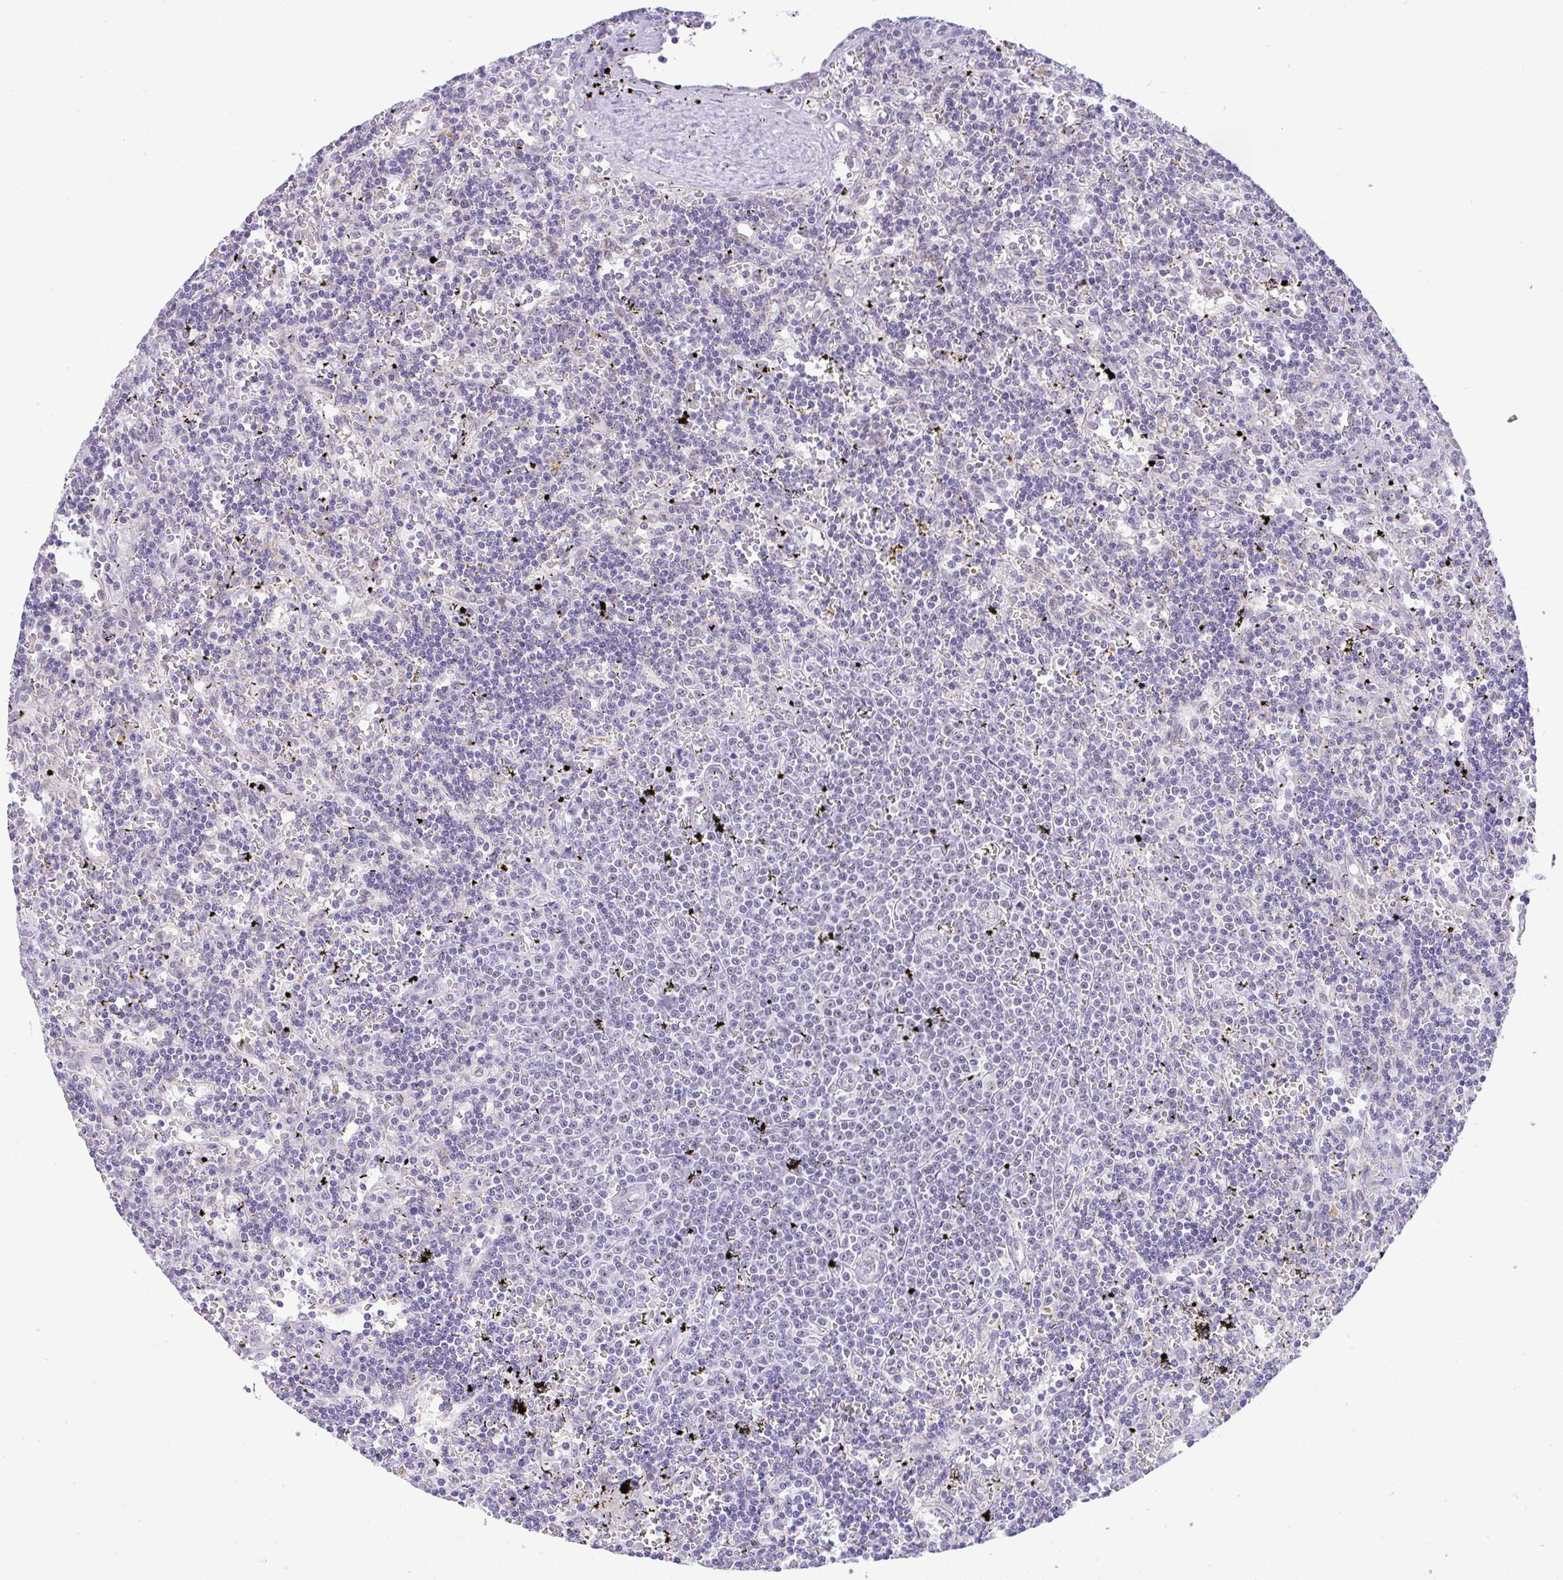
{"staining": {"intensity": "negative", "quantity": "none", "location": "none"}, "tissue": "lymphoma", "cell_type": "Tumor cells", "image_type": "cancer", "snomed": [{"axis": "morphology", "description": "Malignant lymphoma, non-Hodgkin's type, Low grade"}, {"axis": "topography", "description": "Spleen"}], "caption": "A high-resolution histopathology image shows immunohistochemistry (IHC) staining of lymphoma, which shows no significant positivity in tumor cells.", "gene": "FAM177A1", "patient": {"sex": "male", "age": 60}}